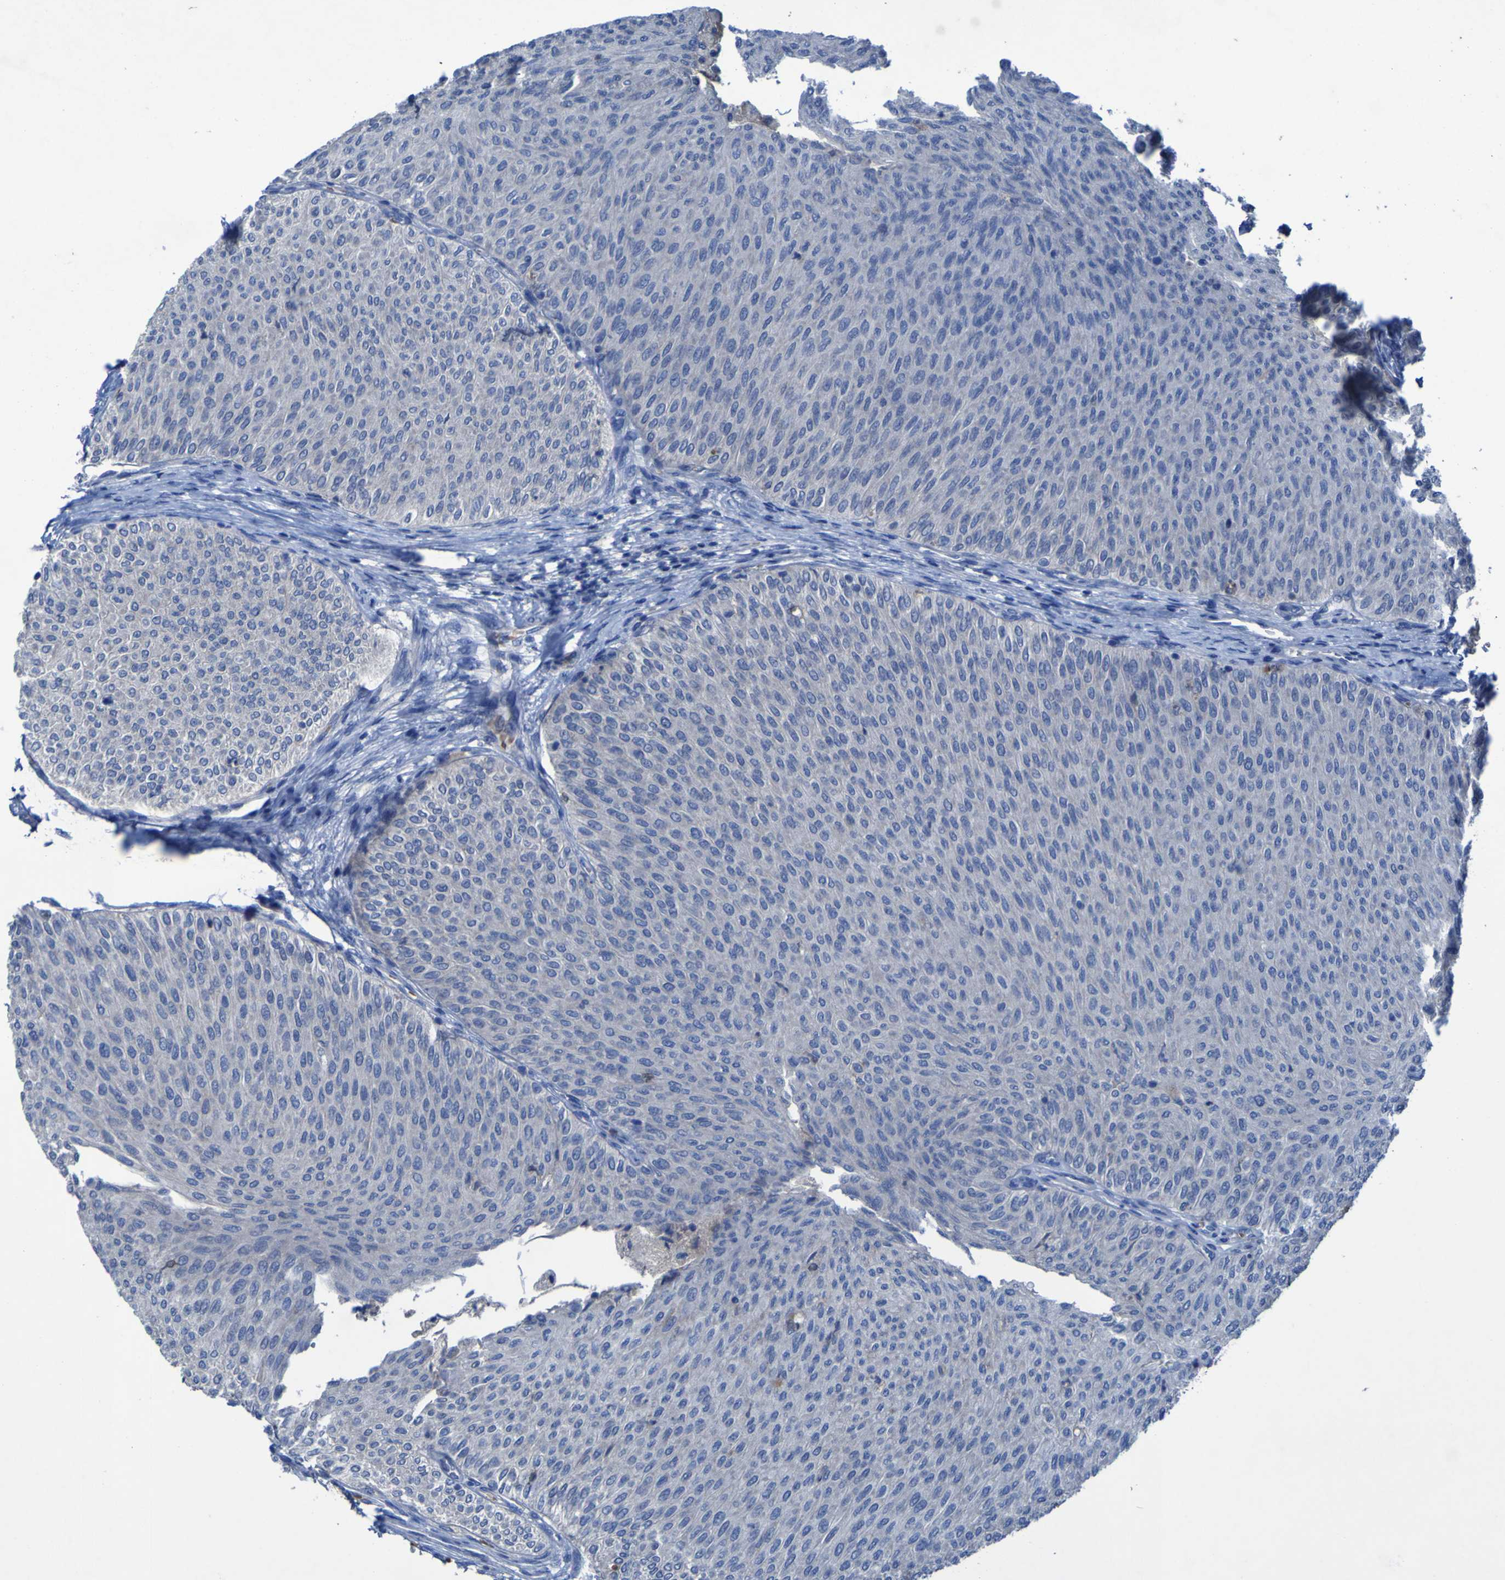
{"staining": {"intensity": "negative", "quantity": "none", "location": "none"}, "tissue": "urothelial cancer", "cell_type": "Tumor cells", "image_type": "cancer", "snomed": [{"axis": "morphology", "description": "Urothelial carcinoma, Low grade"}, {"axis": "topography", "description": "Urinary bladder"}], "caption": "This is a photomicrograph of immunohistochemistry (IHC) staining of low-grade urothelial carcinoma, which shows no staining in tumor cells. (Brightfield microscopy of DAB immunohistochemistry at high magnification).", "gene": "SGK2", "patient": {"sex": "male", "age": 78}}